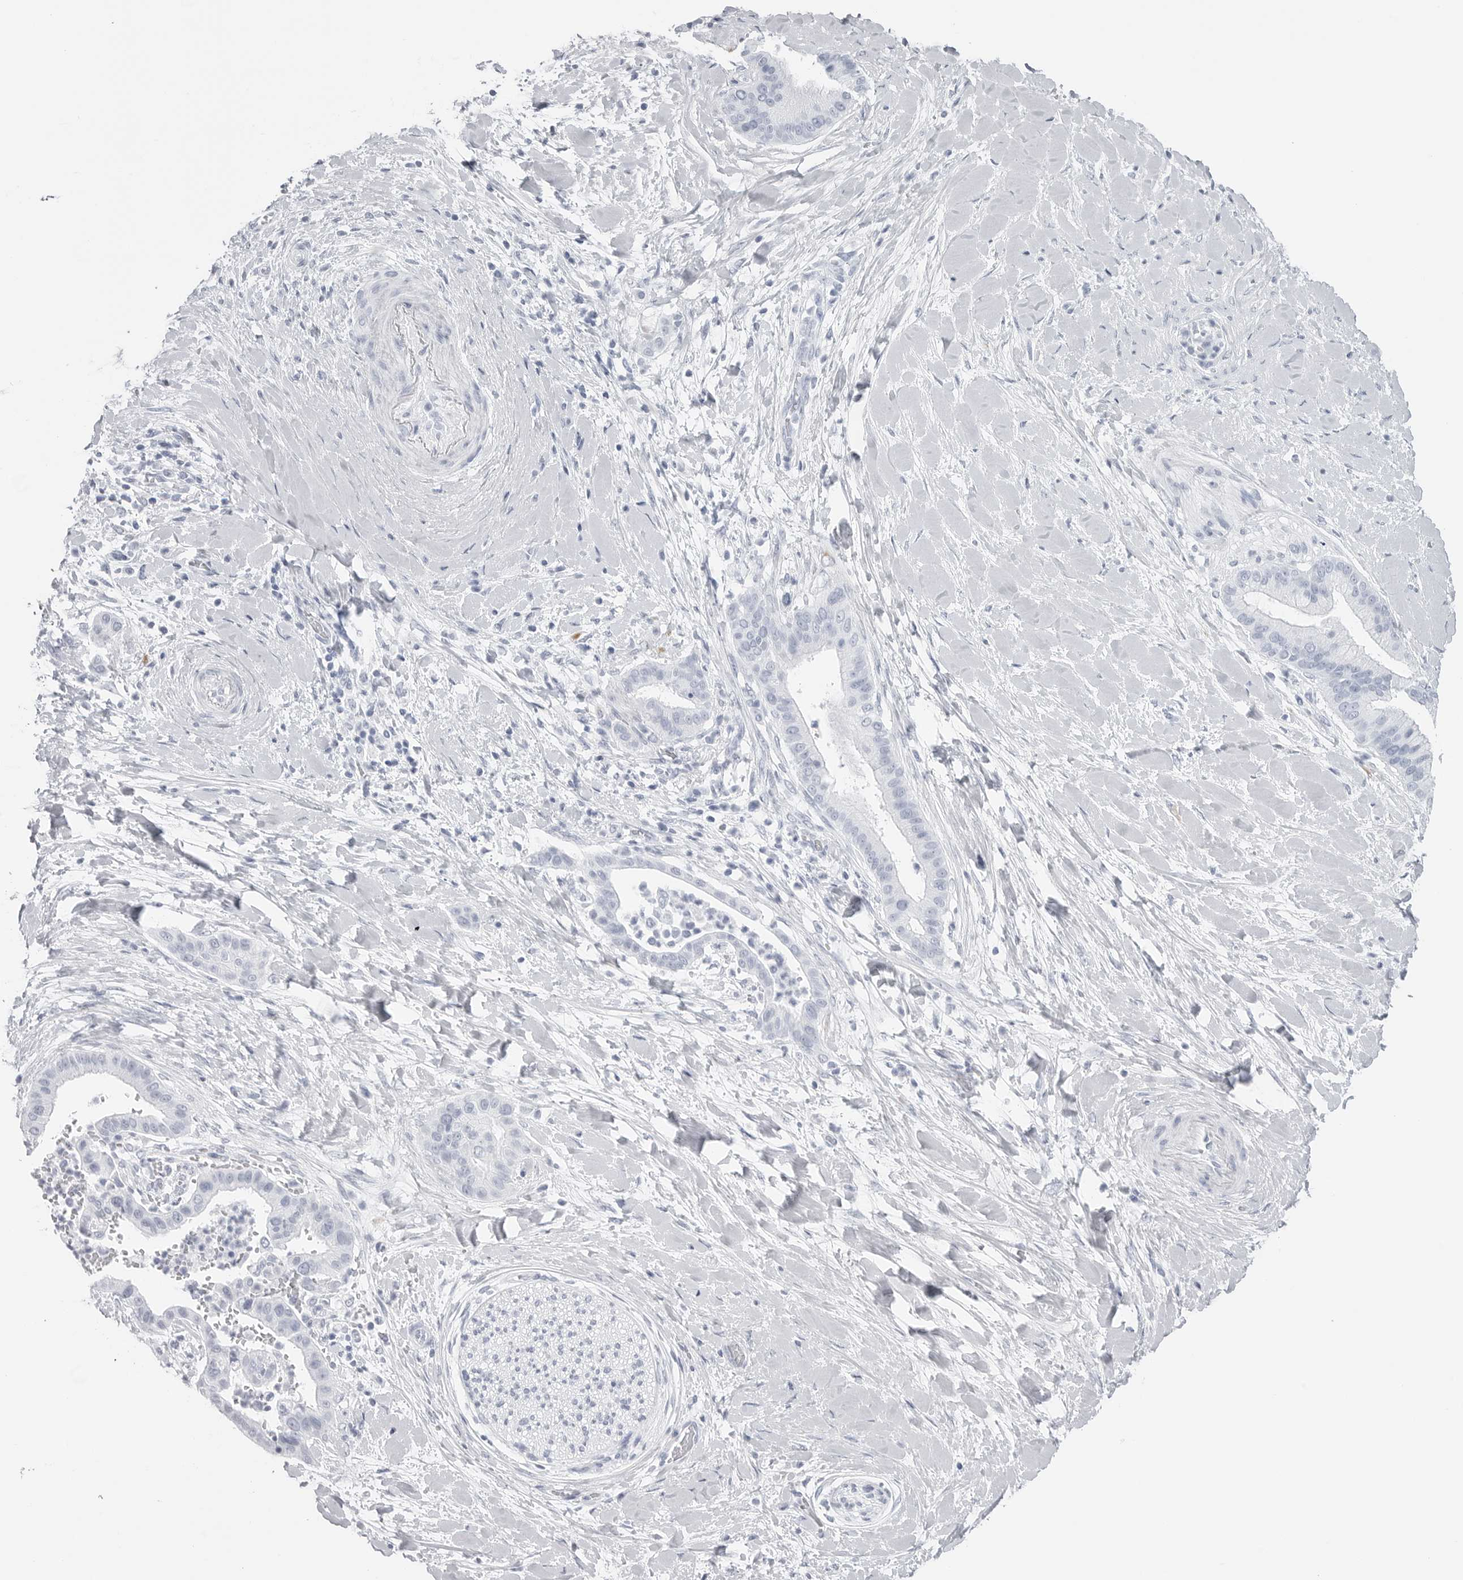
{"staining": {"intensity": "negative", "quantity": "none", "location": "none"}, "tissue": "liver cancer", "cell_type": "Tumor cells", "image_type": "cancer", "snomed": [{"axis": "morphology", "description": "Cholangiocarcinoma"}, {"axis": "topography", "description": "Liver"}], "caption": "Immunohistochemistry (IHC) histopathology image of neoplastic tissue: liver cholangiocarcinoma stained with DAB shows no significant protein positivity in tumor cells.", "gene": "CST2", "patient": {"sex": "female", "age": 54}}